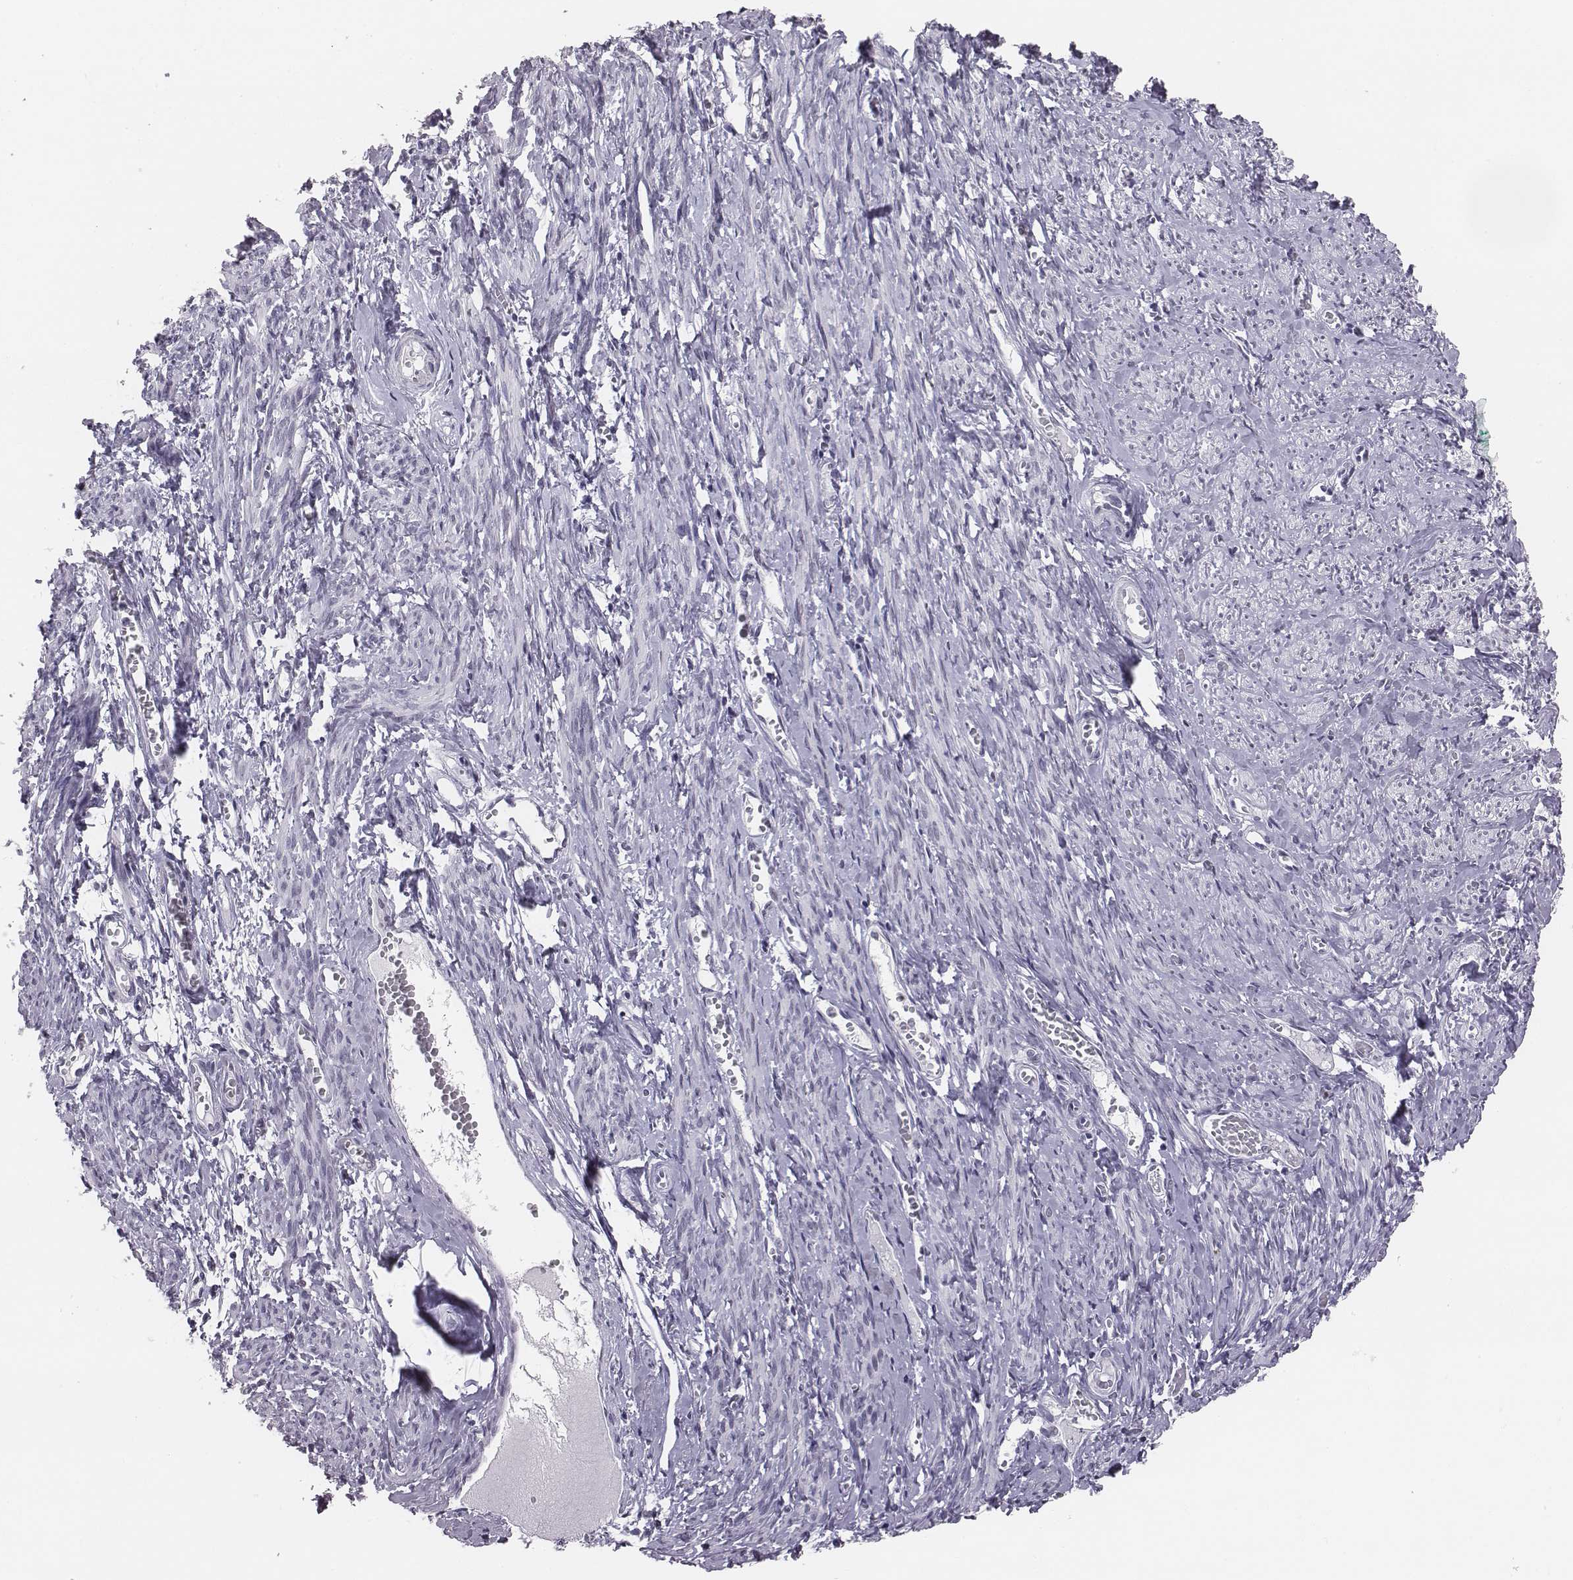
{"staining": {"intensity": "negative", "quantity": "none", "location": "none"}, "tissue": "smooth muscle", "cell_type": "Smooth muscle cells", "image_type": "normal", "snomed": [{"axis": "morphology", "description": "Normal tissue, NOS"}, {"axis": "topography", "description": "Smooth muscle"}], "caption": "Immunohistochemistry (IHC) micrograph of benign smooth muscle: human smooth muscle stained with DAB (3,3'-diaminobenzidine) reveals no significant protein positivity in smooth muscle cells.", "gene": "ACOD1", "patient": {"sex": "female", "age": 65}}